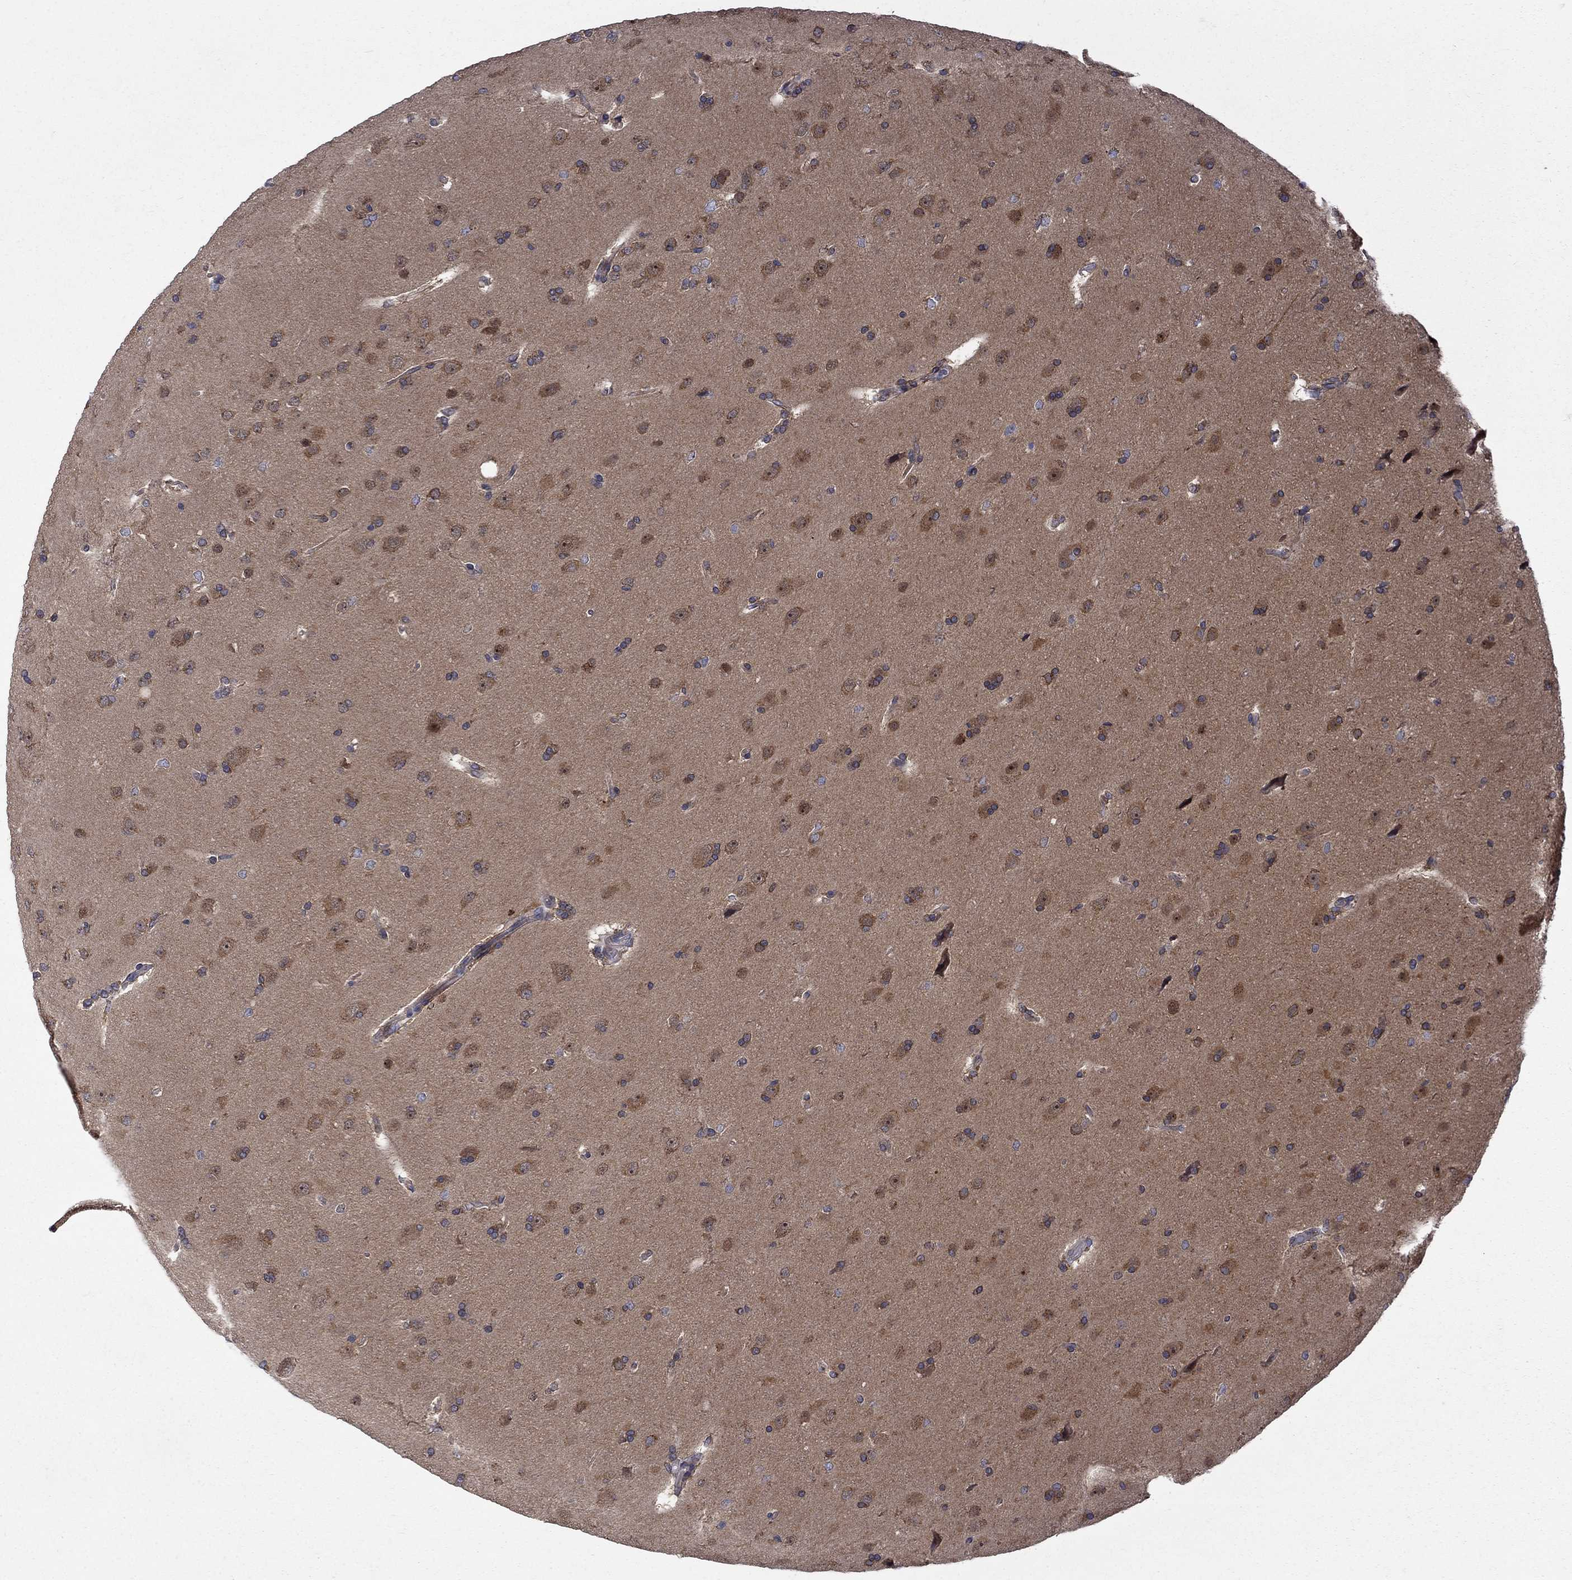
{"staining": {"intensity": "moderate", "quantity": "<25%", "location": "cytoplasmic/membranous"}, "tissue": "glioma", "cell_type": "Tumor cells", "image_type": "cancer", "snomed": [{"axis": "morphology", "description": "Glioma, malignant, NOS"}, {"axis": "topography", "description": "Cerebral cortex"}], "caption": "Immunohistochemistry staining of glioma, which demonstrates low levels of moderate cytoplasmic/membranous expression in approximately <25% of tumor cells indicating moderate cytoplasmic/membranous protein staining. The staining was performed using DAB (3,3'-diaminobenzidine) (brown) for protein detection and nuclei were counterstained in hematoxylin (blue).", "gene": "SH2B1", "patient": {"sex": "male", "age": 58}}